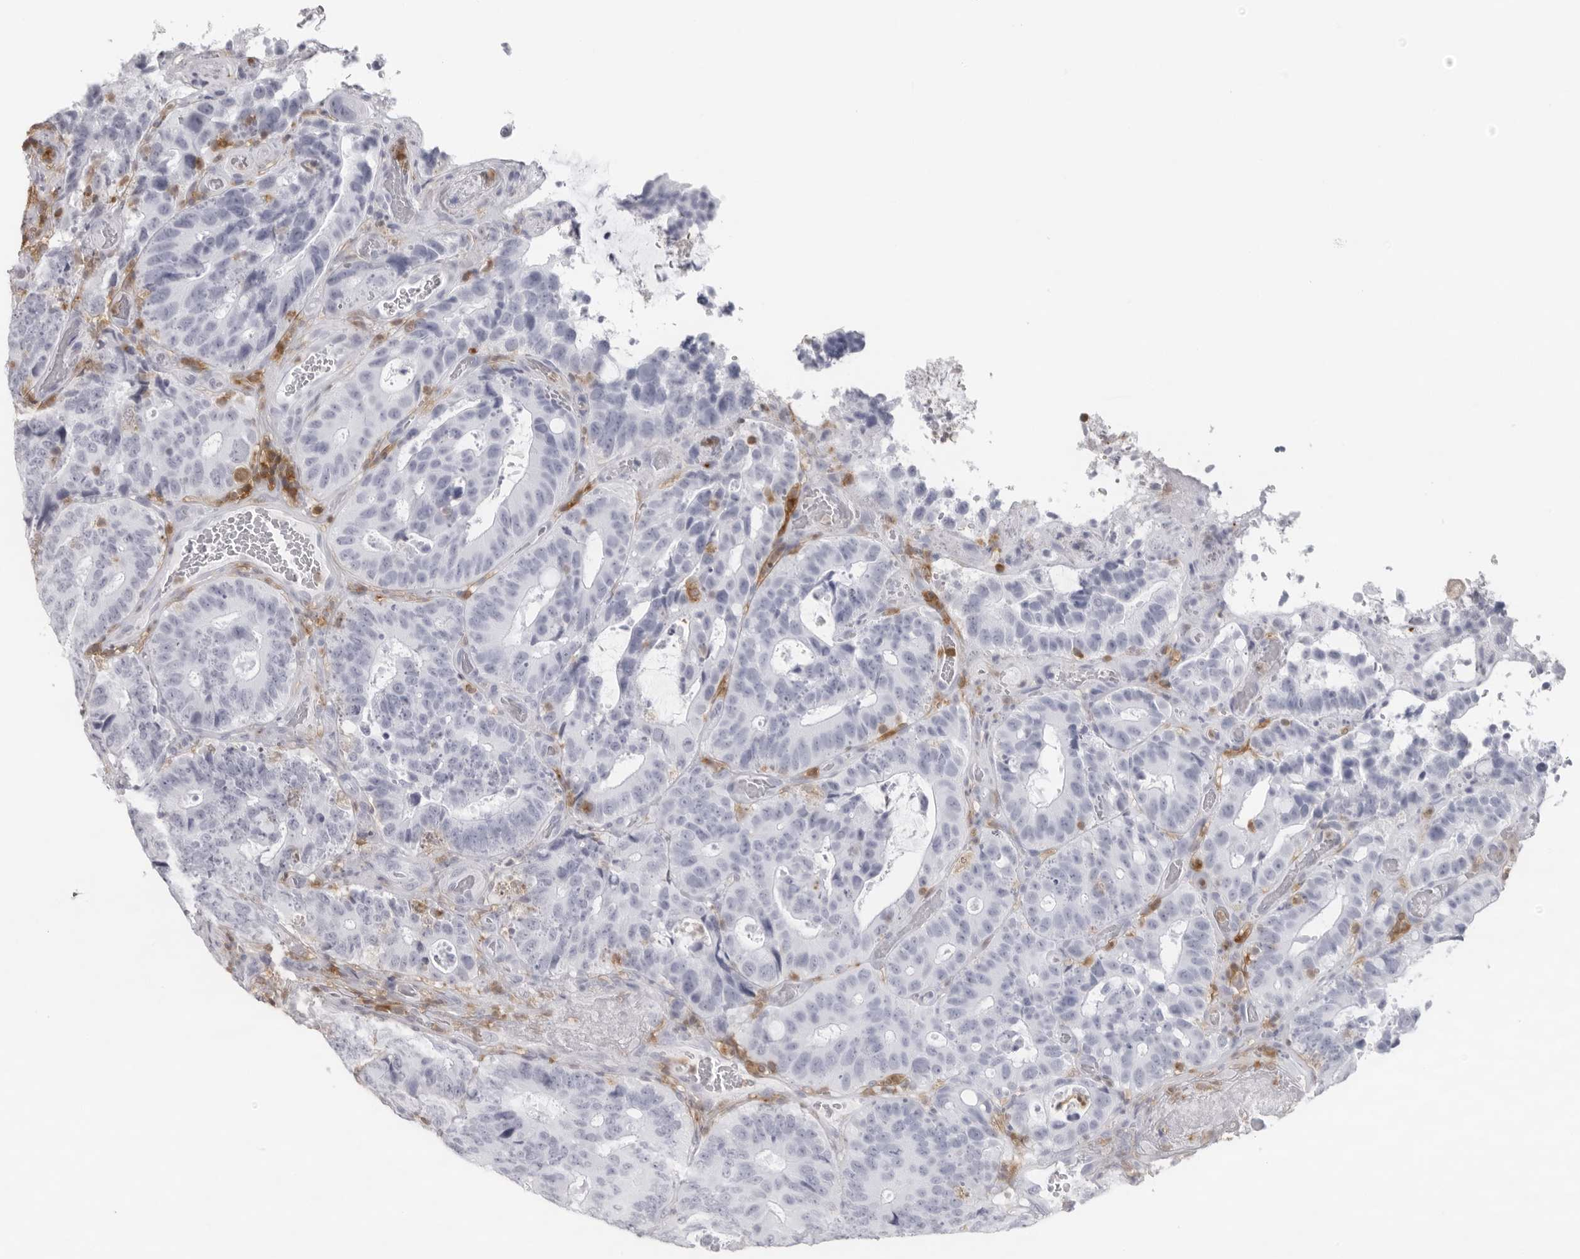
{"staining": {"intensity": "negative", "quantity": "none", "location": "none"}, "tissue": "colorectal cancer", "cell_type": "Tumor cells", "image_type": "cancer", "snomed": [{"axis": "morphology", "description": "Adenocarcinoma, NOS"}, {"axis": "topography", "description": "Colon"}], "caption": "Tumor cells show no significant protein expression in colorectal adenocarcinoma.", "gene": "FMNL1", "patient": {"sex": "male", "age": 83}}